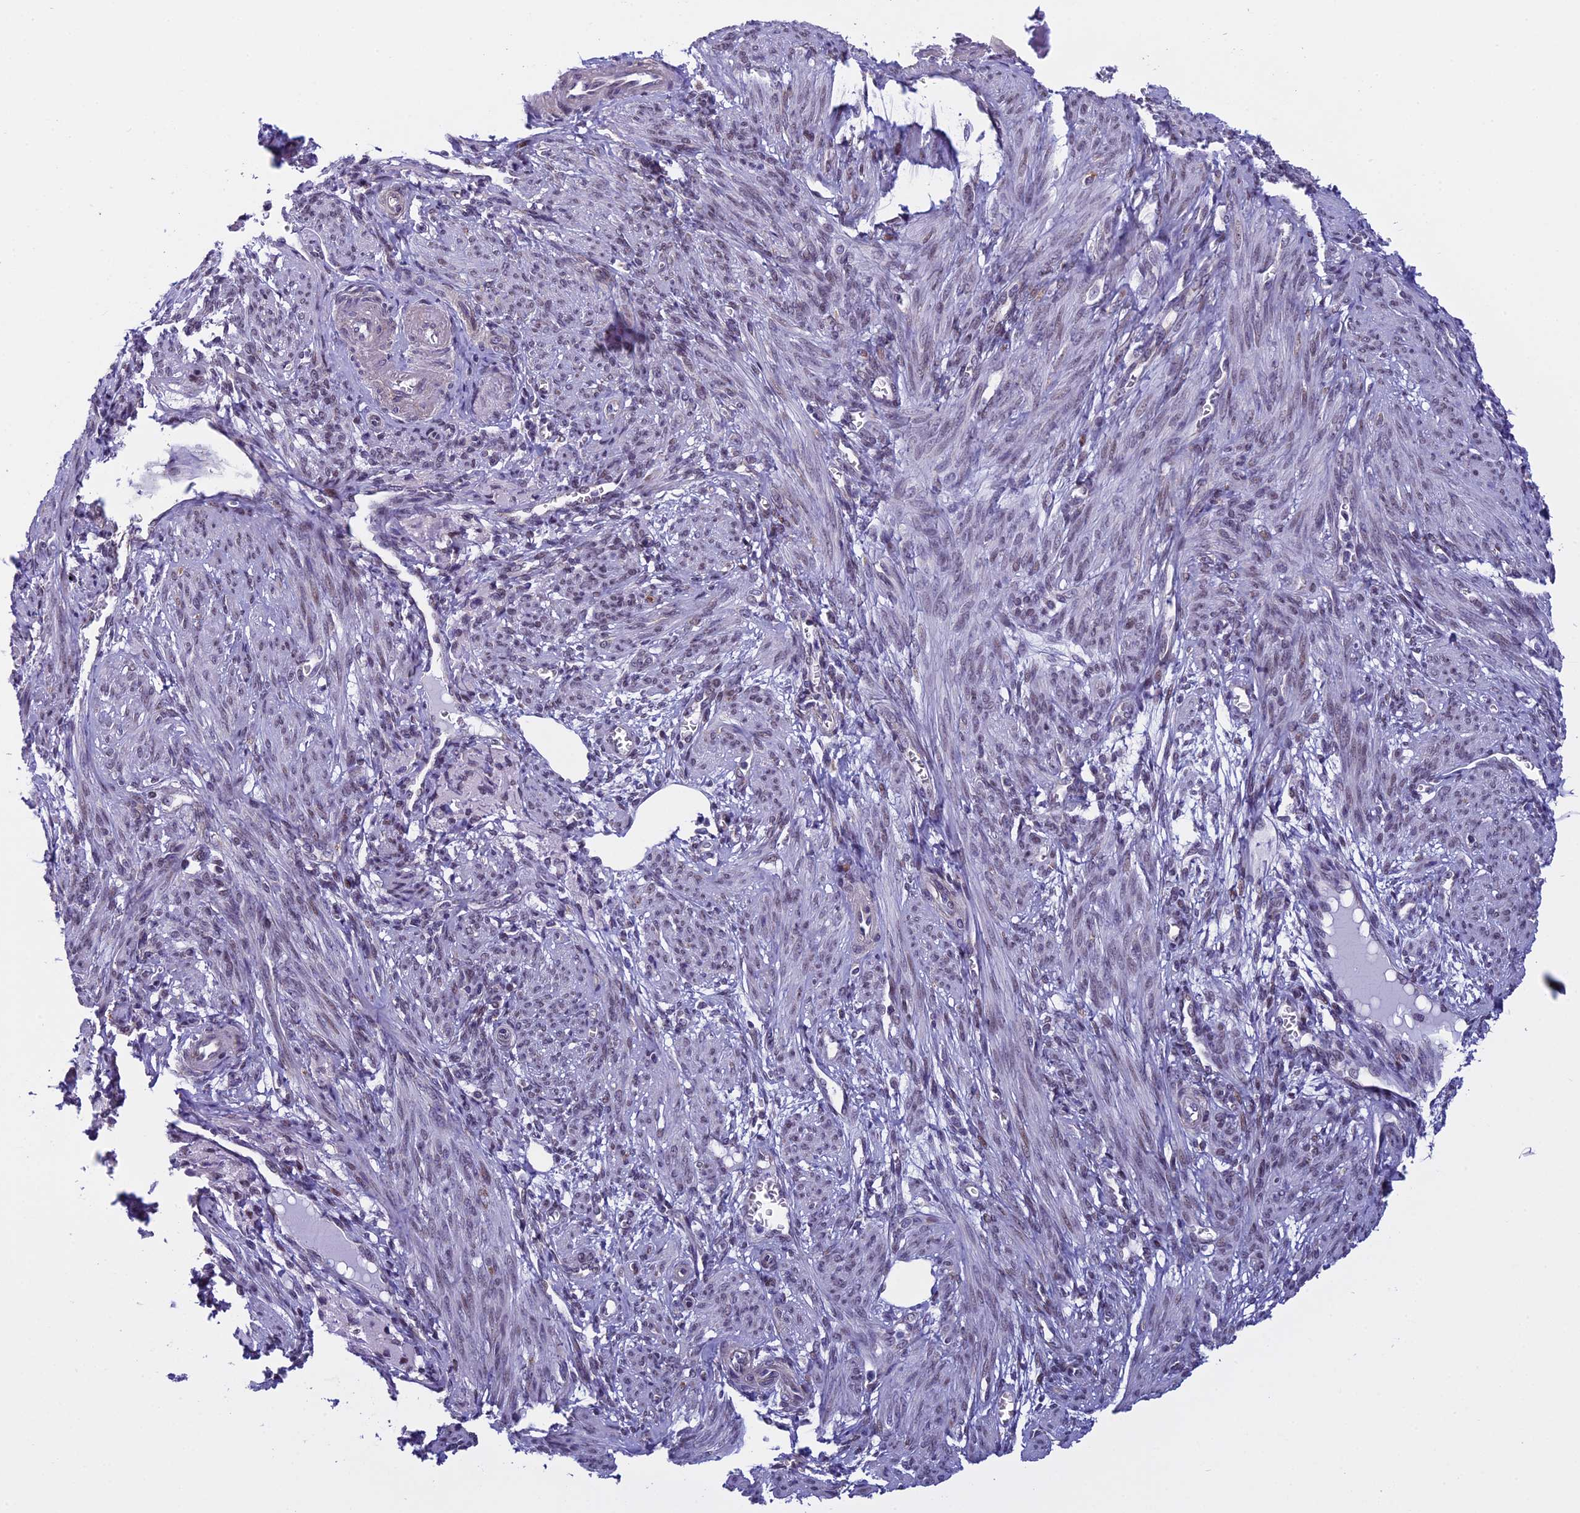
{"staining": {"intensity": "weak", "quantity": "<25%", "location": "nuclear"}, "tissue": "smooth muscle", "cell_type": "Smooth muscle cells", "image_type": "normal", "snomed": [{"axis": "morphology", "description": "Normal tissue, NOS"}, {"axis": "topography", "description": "Smooth muscle"}], "caption": "Histopathology image shows no protein staining in smooth muscle cells of unremarkable smooth muscle.", "gene": "ZNF317", "patient": {"sex": "female", "age": 39}}